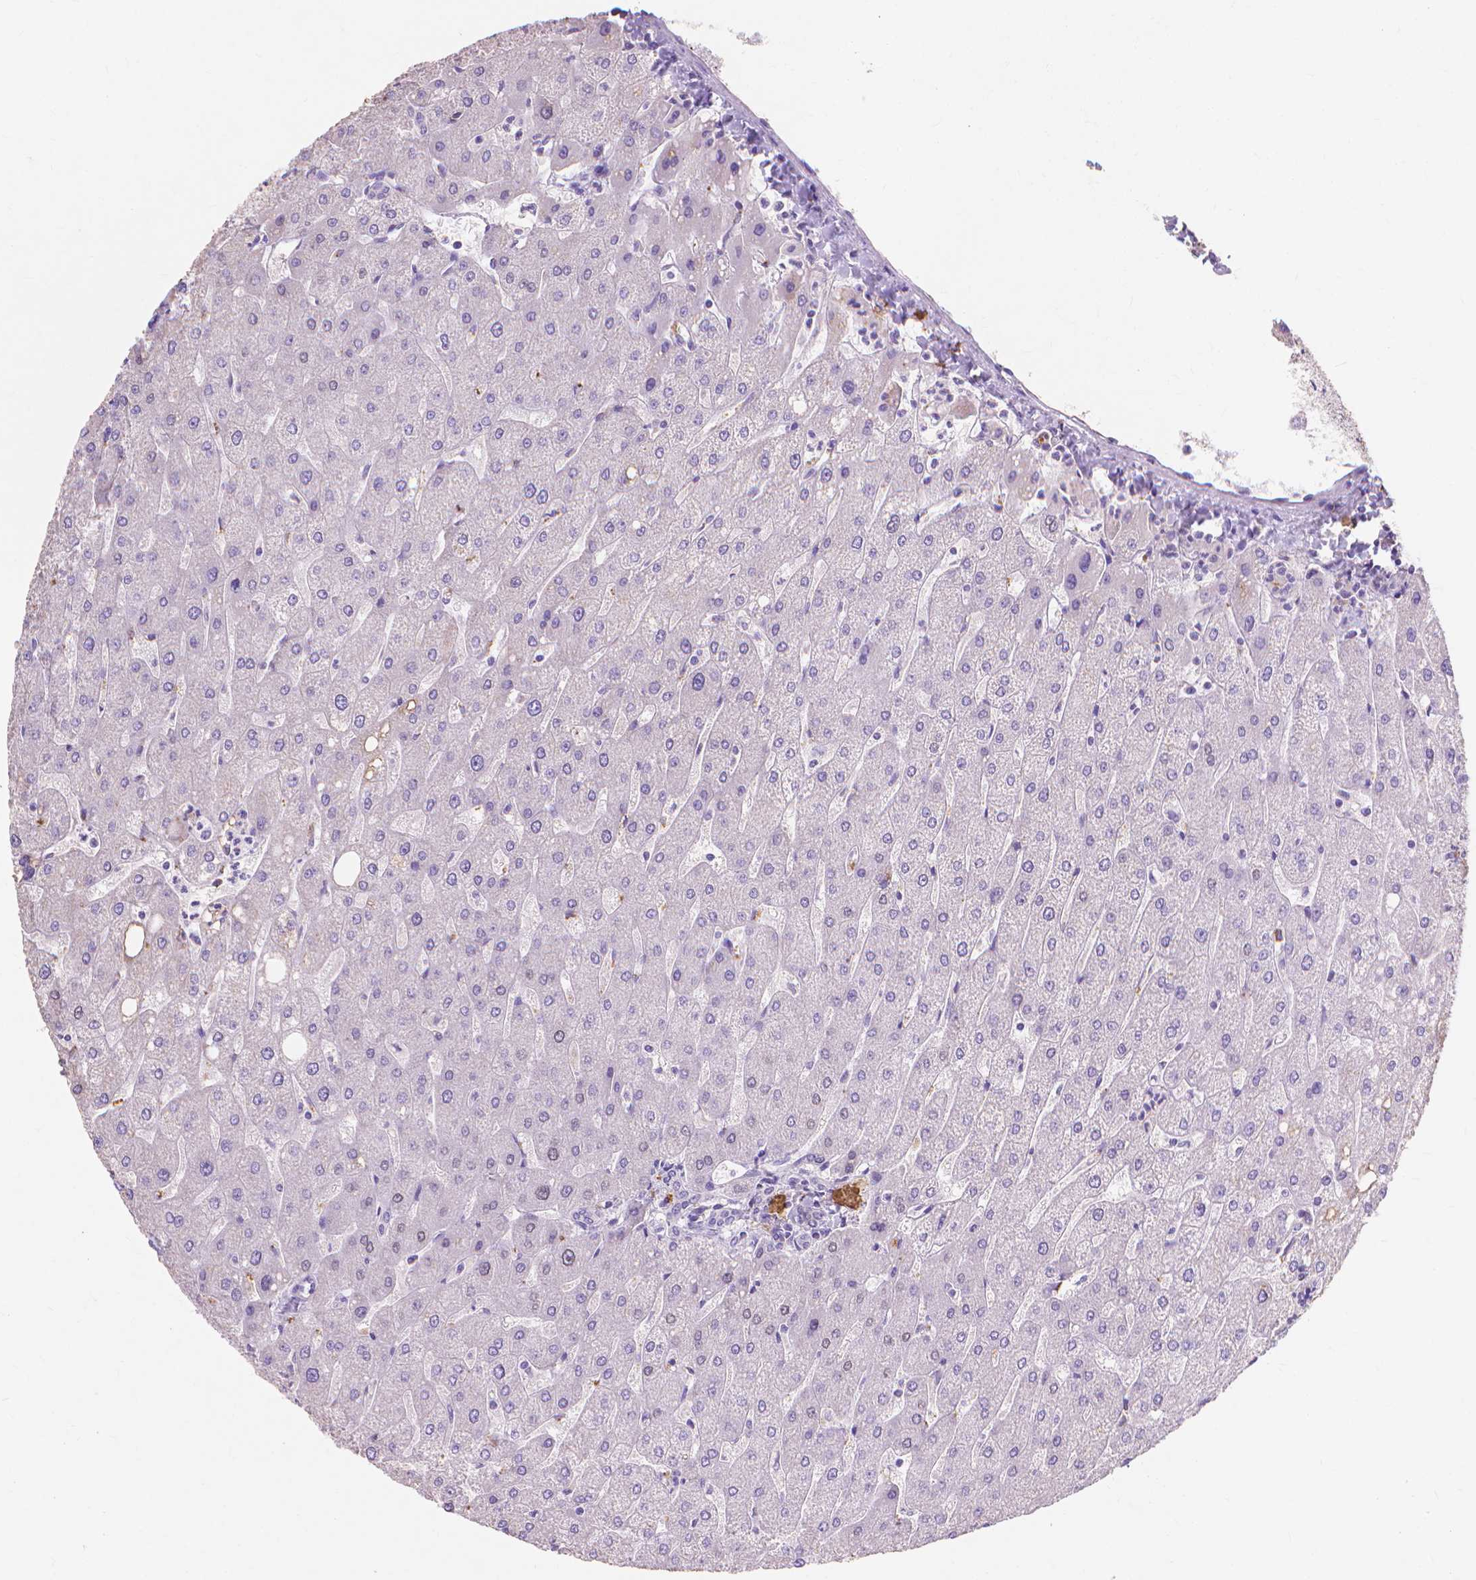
{"staining": {"intensity": "negative", "quantity": "none", "location": "none"}, "tissue": "liver", "cell_type": "Cholangiocytes", "image_type": "normal", "snomed": [{"axis": "morphology", "description": "Normal tissue, NOS"}, {"axis": "topography", "description": "Liver"}], "caption": "Immunohistochemical staining of normal liver demonstrates no significant positivity in cholangiocytes.", "gene": "MMP11", "patient": {"sex": "male", "age": 67}}